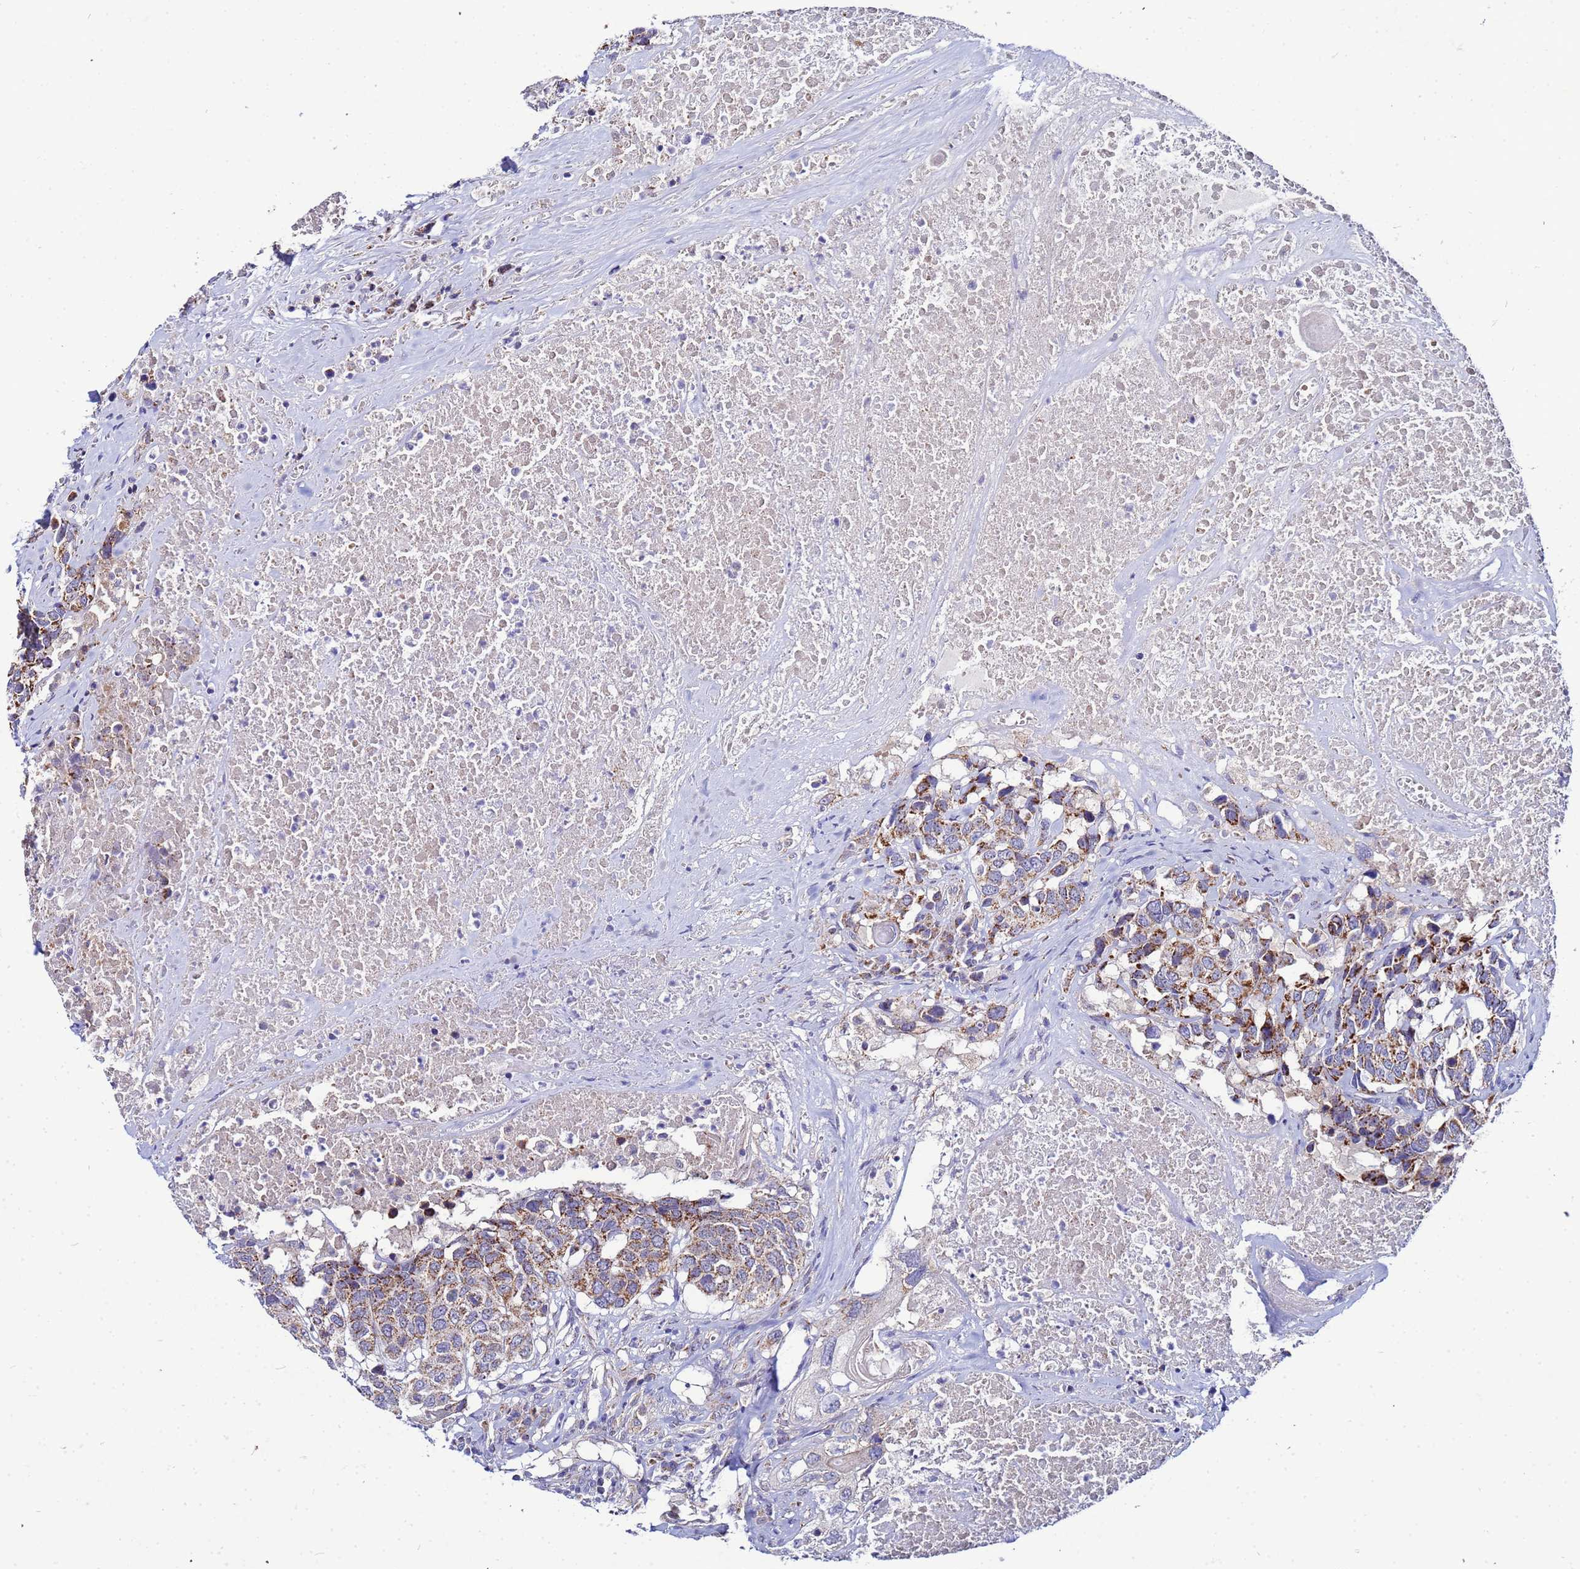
{"staining": {"intensity": "moderate", "quantity": ">75%", "location": "cytoplasmic/membranous"}, "tissue": "head and neck cancer", "cell_type": "Tumor cells", "image_type": "cancer", "snomed": [{"axis": "morphology", "description": "Squamous cell carcinoma, NOS"}, {"axis": "topography", "description": "Head-Neck"}], "caption": "Immunohistochemistry of squamous cell carcinoma (head and neck) exhibits medium levels of moderate cytoplasmic/membranous positivity in about >75% of tumor cells.", "gene": "FAHD2A", "patient": {"sex": "male", "age": 66}}